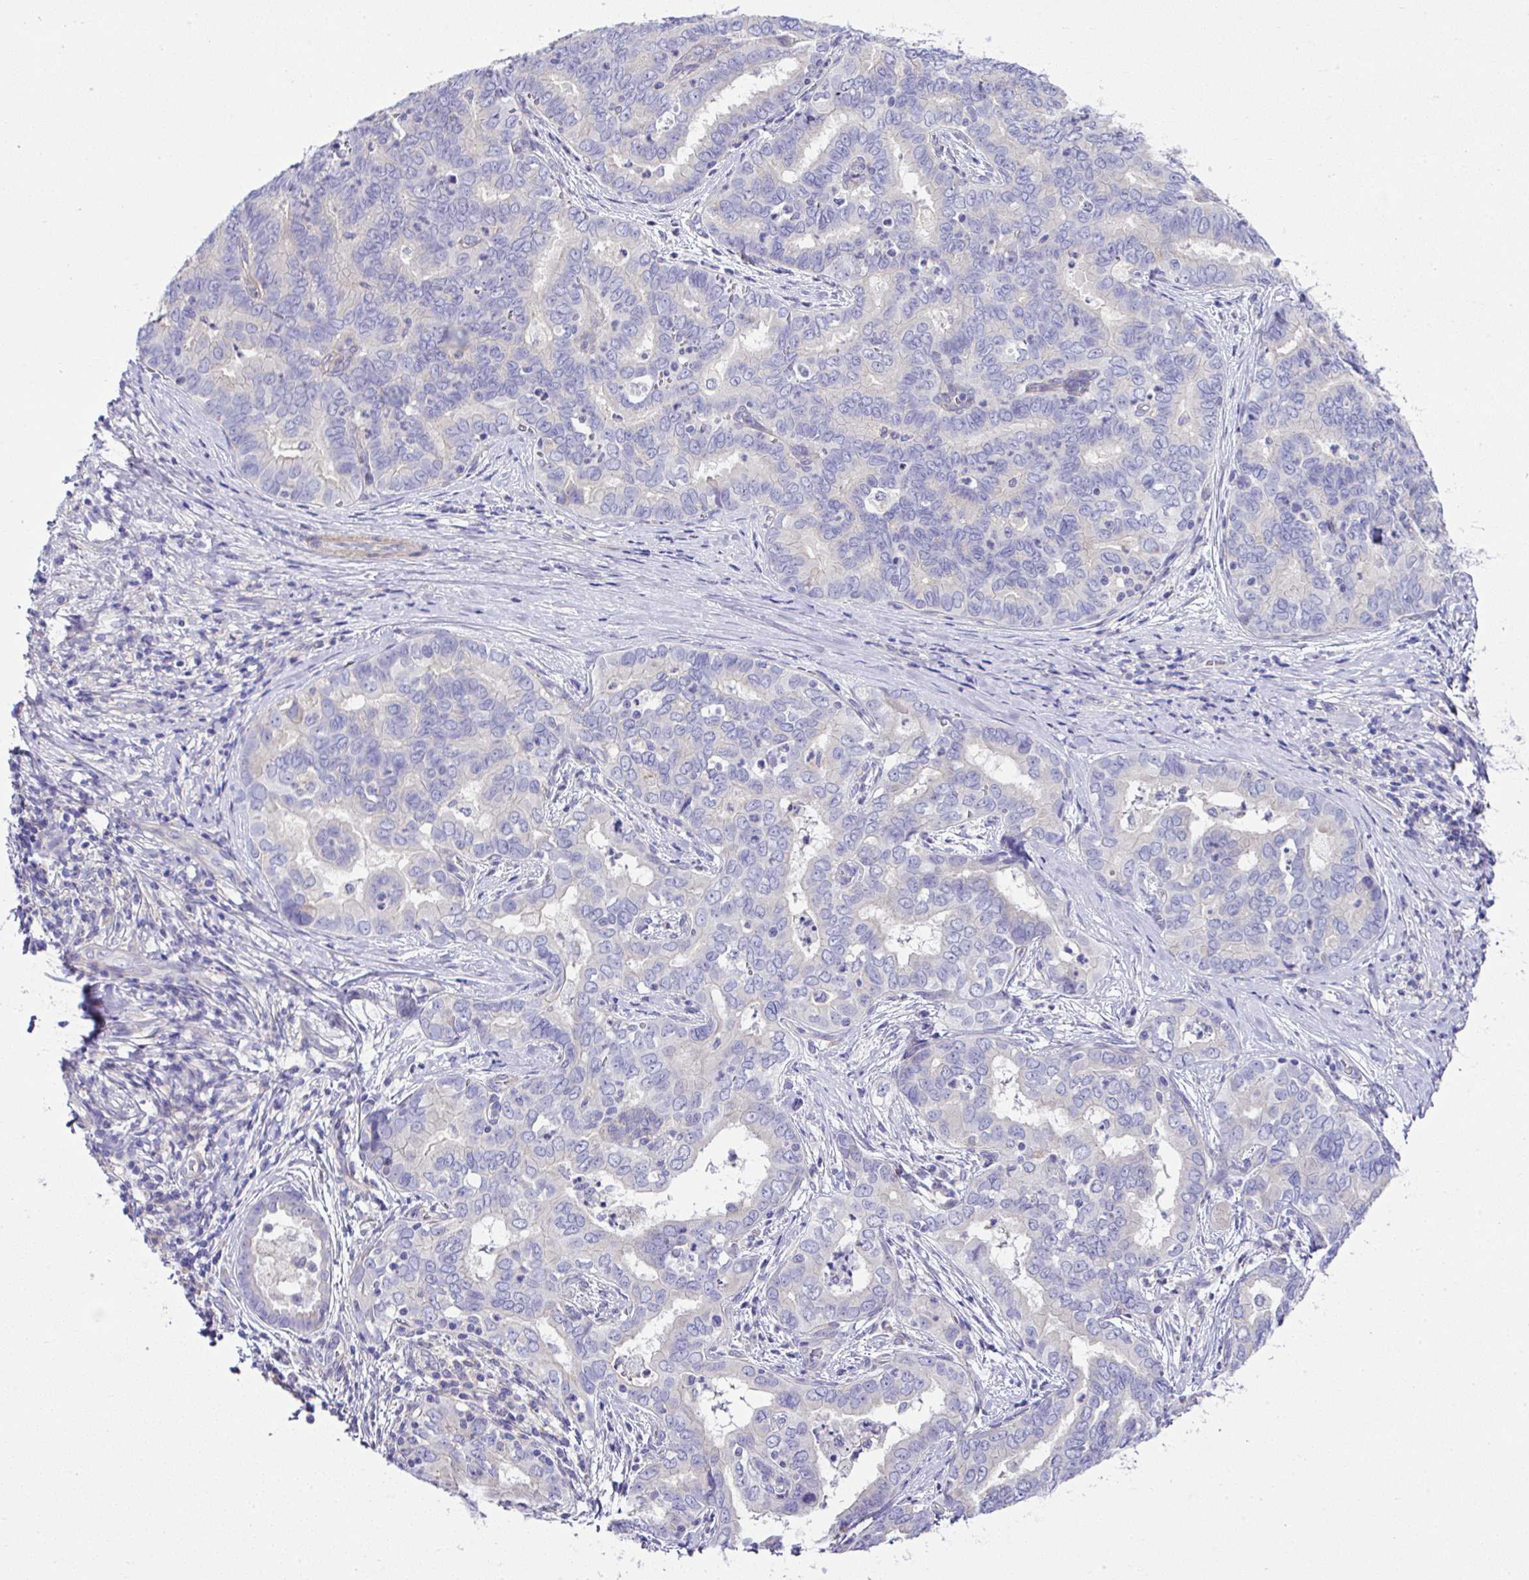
{"staining": {"intensity": "negative", "quantity": "none", "location": "none"}, "tissue": "liver cancer", "cell_type": "Tumor cells", "image_type": "cancer", "snomed": [{"axis": "morphology", "description": "Cholangiocarcinoma"}, {"axis": "topography", "description": "Liver"}], "caption": "Tumor cells are negative for brown protein staining in liver cholangiocarcinoma.", "gene": "OR4P4", "patient": {"sex": "female", "age": 64}}